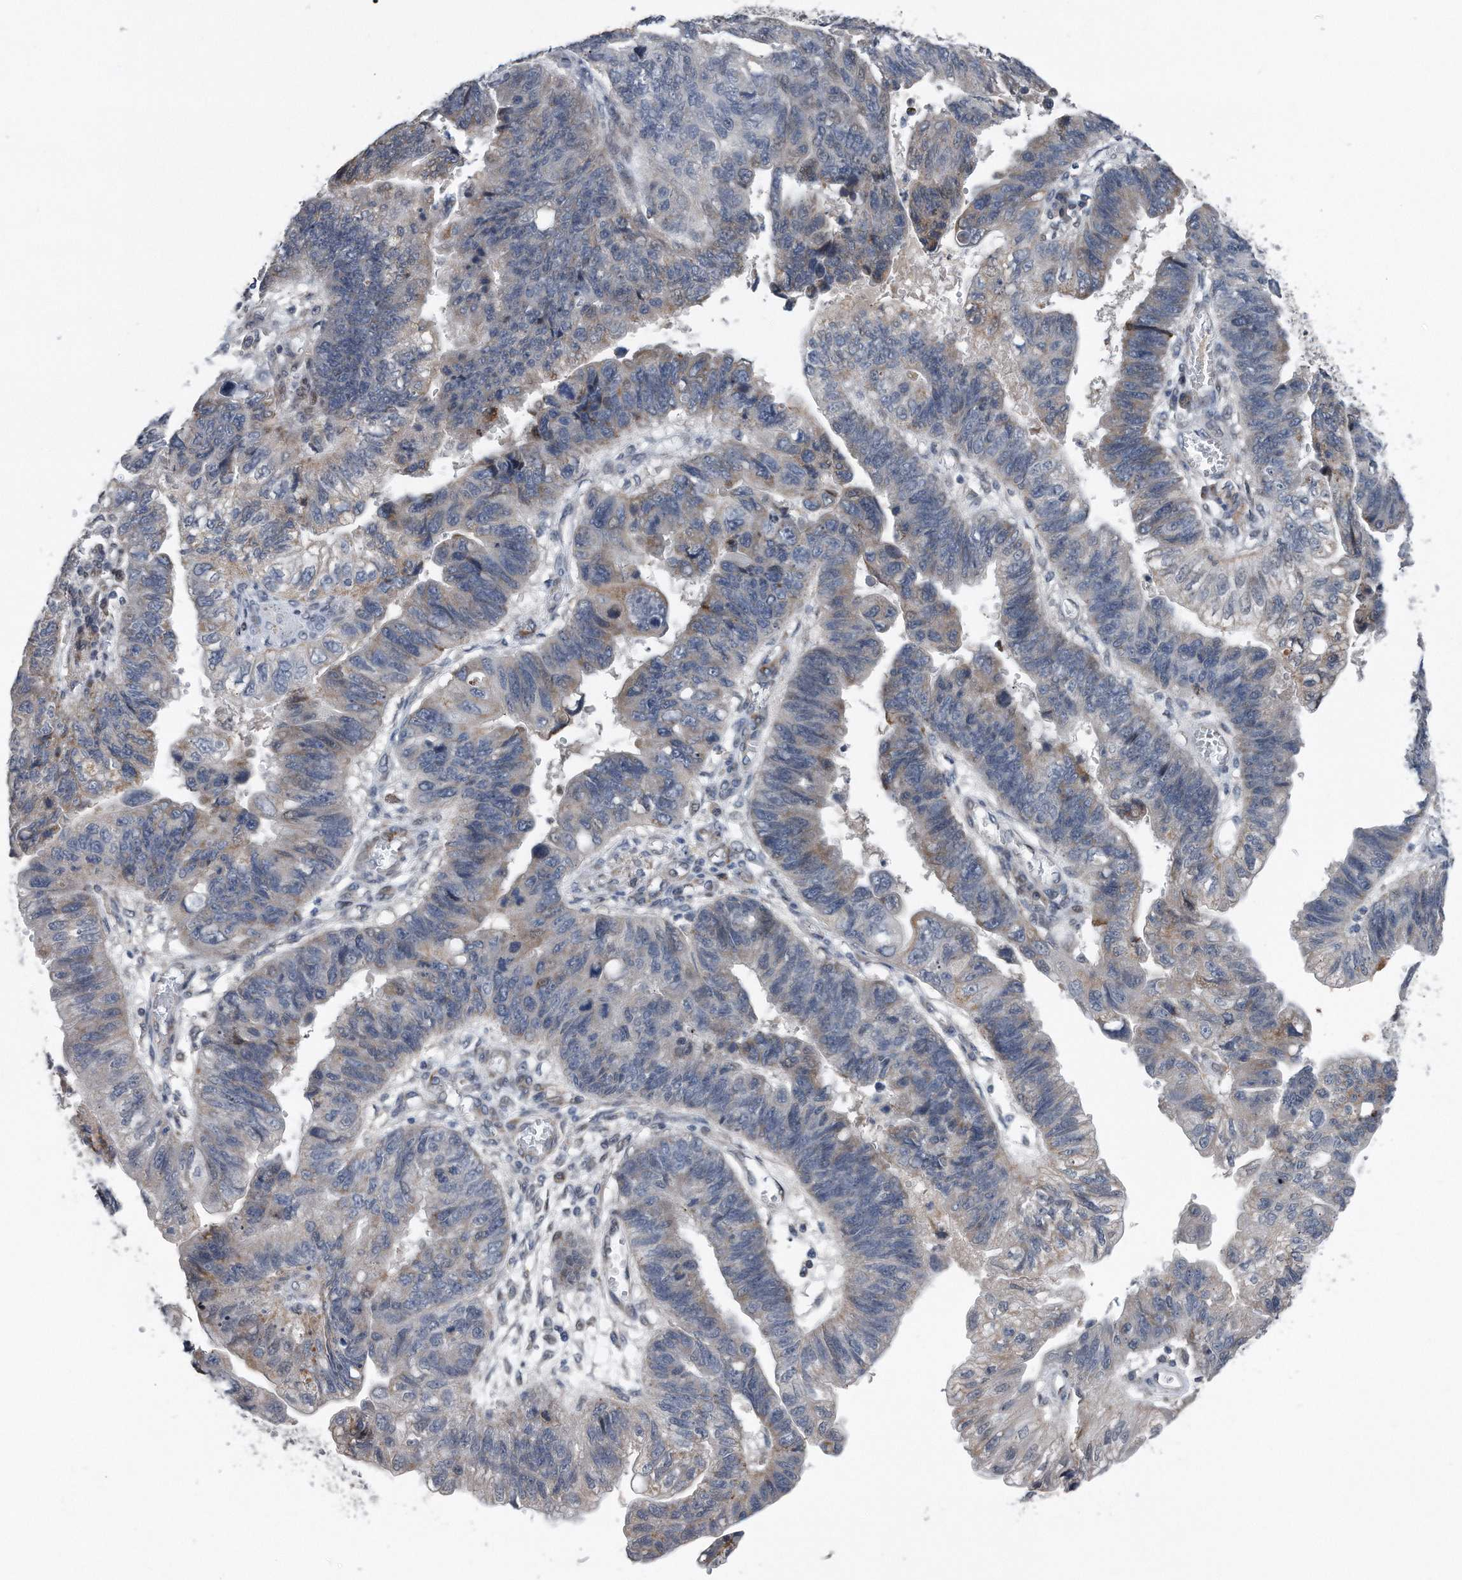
{"staining": {"intensity": "weak", "quantity": "<25%", "location": "cytoplasmic/membranous"}, "tissue": "stomach cancer", "cell_type": "Tumor cells", "image_type": "cancer", "snomed": [{"axis": "morphology", "description": "Adenocarcinoma, NOS"}, {"axis": "topography", "description": "Stomach"}], "caption": "Immunohistochemistry (IHC) micrograph of neoplastic tissue: stomach cancer (adenocarcinoma) stained with DAB (3,3'-diaminobenzidine) displays no significant protein staining in tumor cells.", "gene": "DST", "patient": {"sex": "male", "age": 59}}